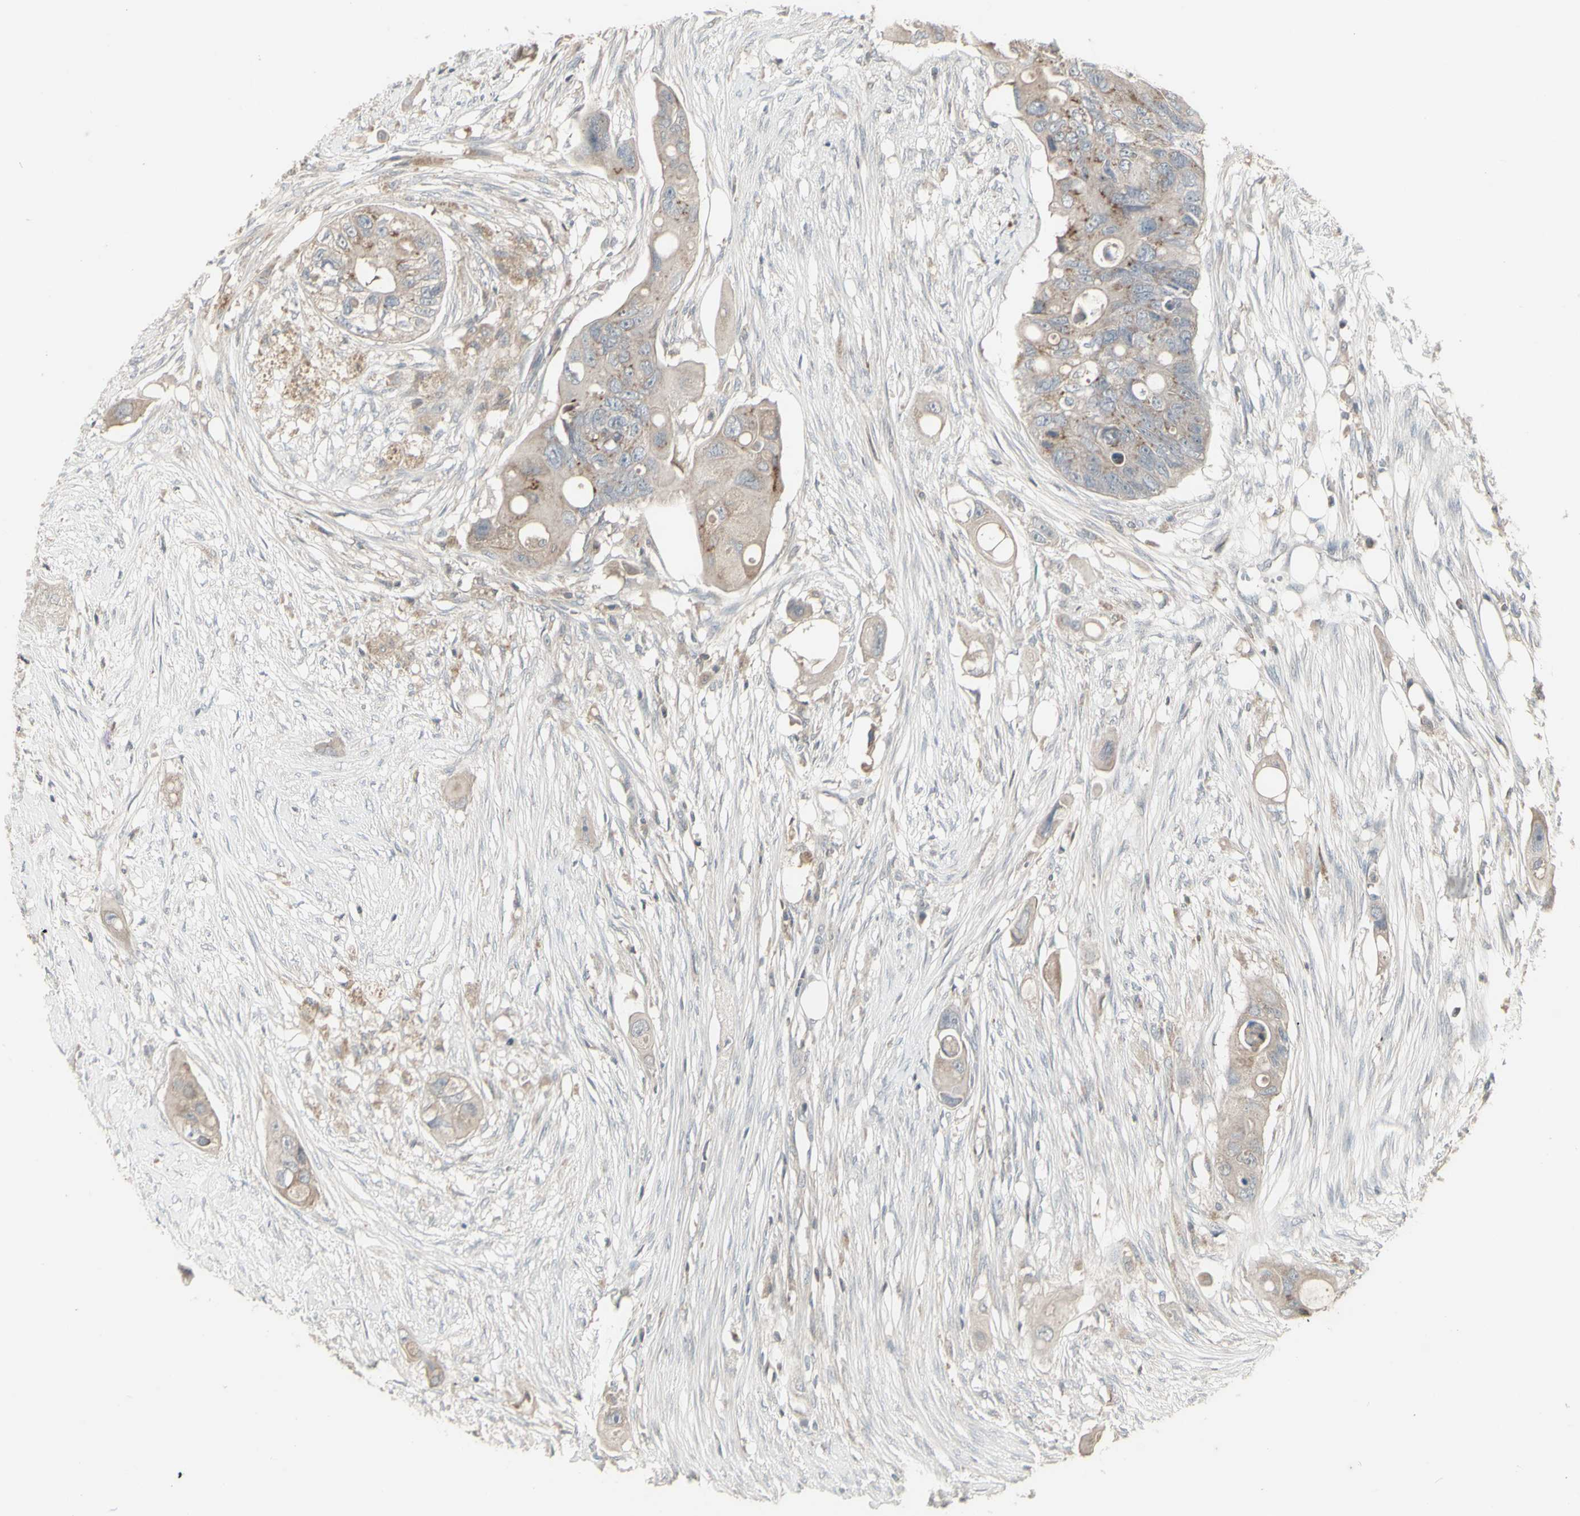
{"staining": {"intensity": "negative", "quantity": "none", "location": "none"}, "tissue": "colorectal cancer", "cell_type": "Tumor cells", "image_type": "cancer", "snomed": [{"axis": "morphology", "description": "Adenocarcinoma, NOS"}, {"axis": "topography", "description": "Colon"}], "caption": "Tumor cells are negative for brown protein staining in colorectal cancer.", "gene": "CSK", "patient": {"sex": "female", "age": 57}}